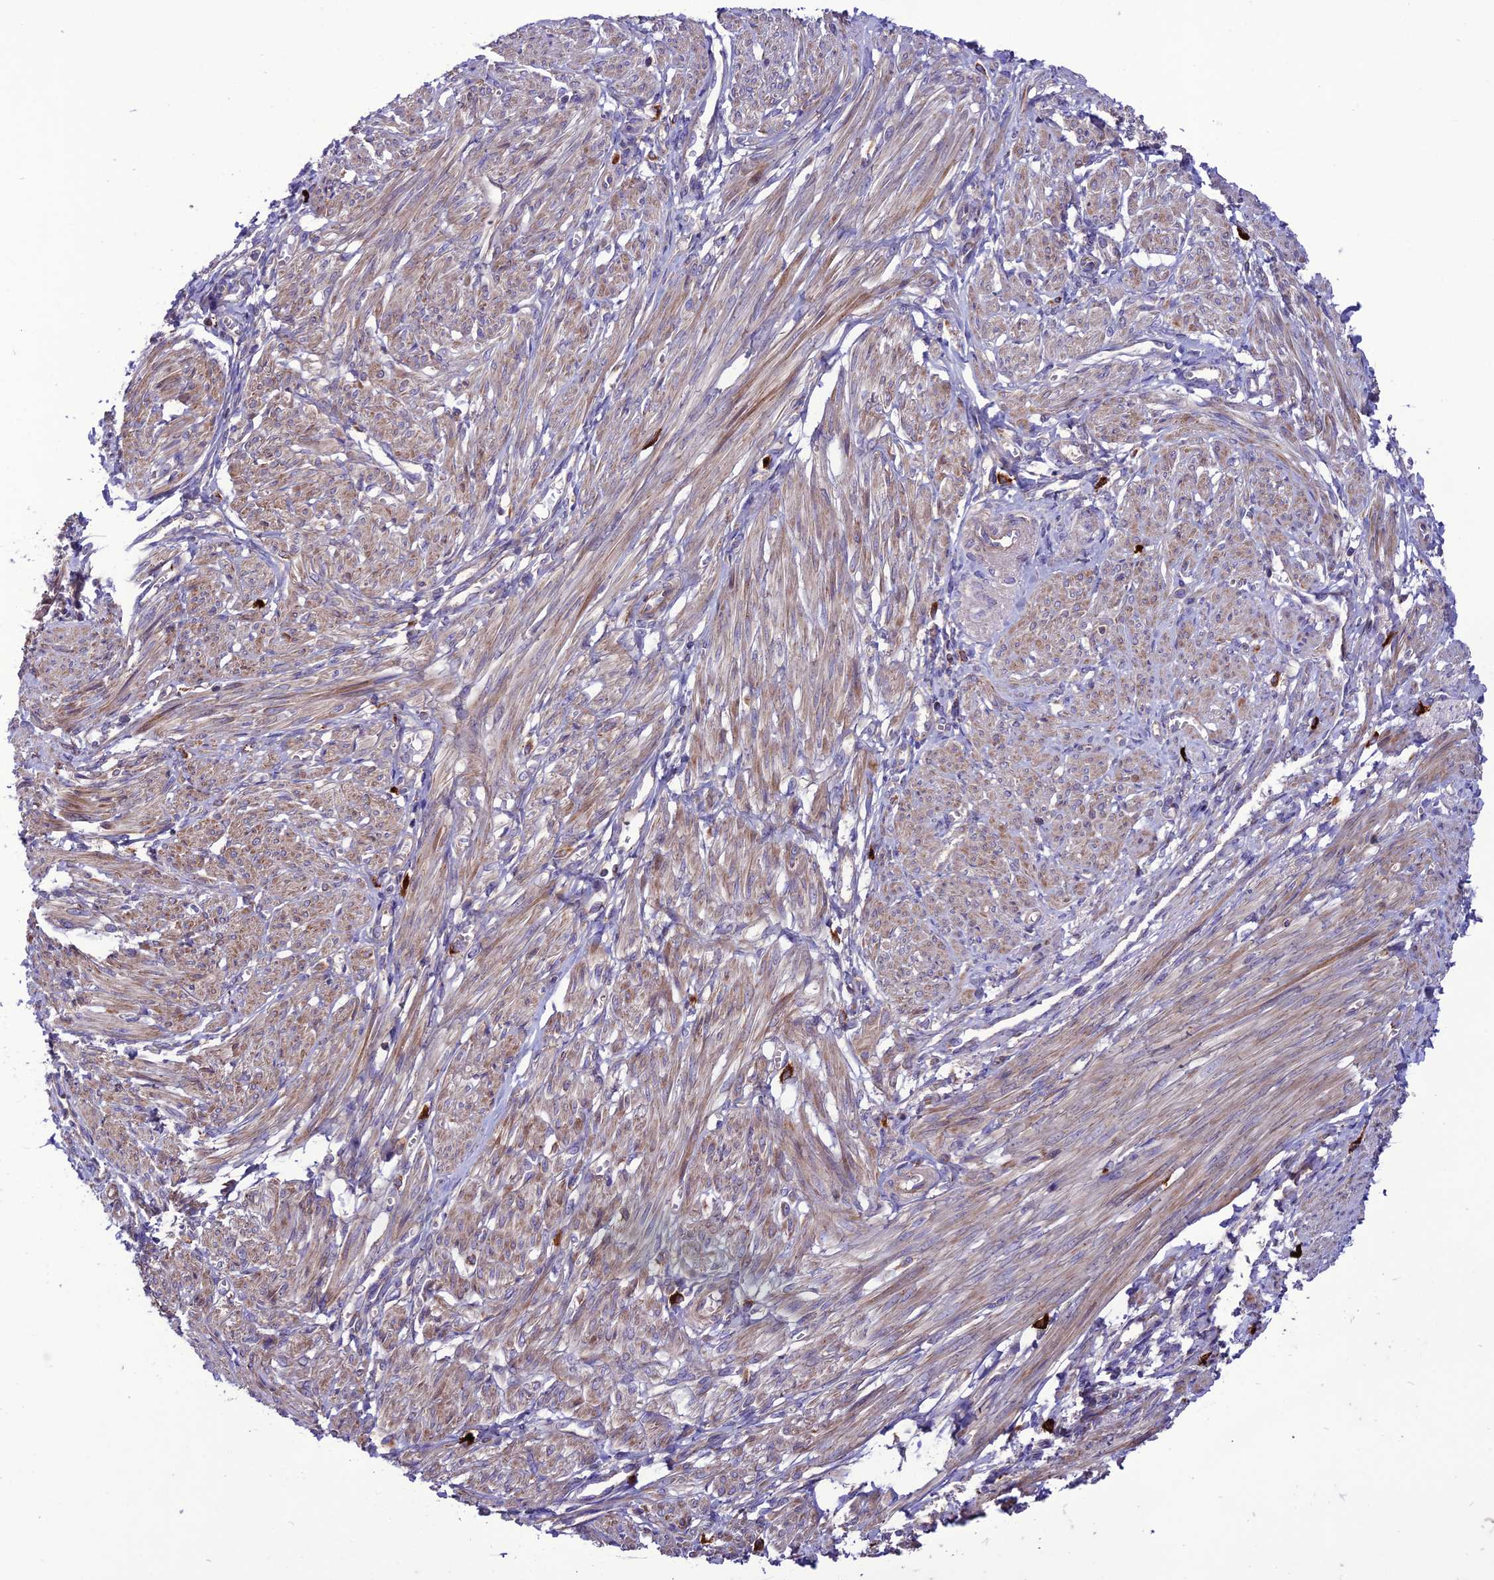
{"staining": {"intensity": "moderate", "quantity": "25%-75%", "location": "cytoplasmic/membranous"}, "tissue": "smooth muscle", "cell_type": "Smooth muscle cells", "image_type": "normal", "snomed": [{"axis": "morphology", "description": "Normal tissue, NOS"}, {"axis": "topography", "description": "Smooth muscle"}], "caption": "Smooth muscle stained with DAB IHC demonstrates medium levels of moderate cytoplasmic/membranous expression in about 25%-75% of smooth muscle cells. (Brightfield microscopy of DAB IHC at high magnification).", "gene": "PPIL3", "patient": {"sex": "female", "age": 39}}